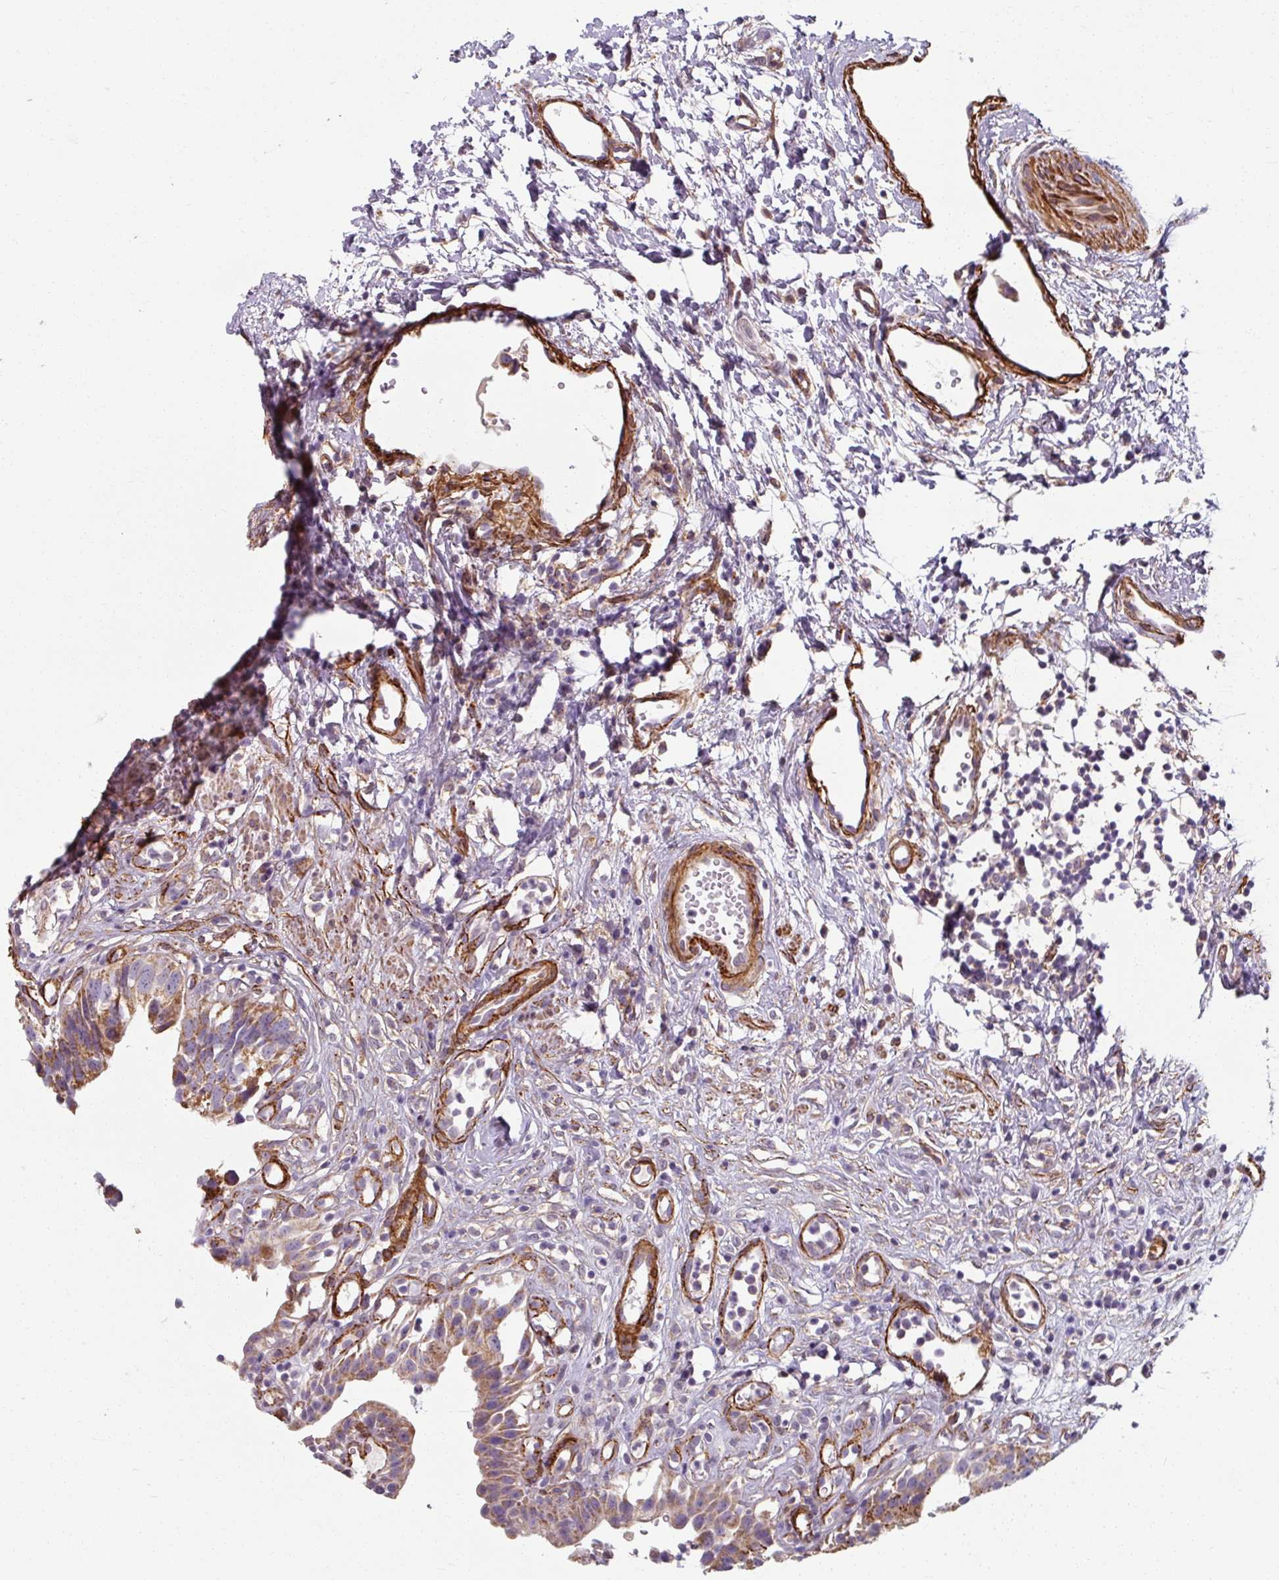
{"staining": {"intensity": "moderate", "quantity": "25%-75%", "location": "cytoplasmic/membranous"}, "tissue": "urinary bladder", "cell_type": "Urothelial cells", "image_type": "normal", "snomed": [{"axis": "morphology", "description": "Normal tissue, NOS"}, {"axis": "topography", "description": "Urinary bladder"}], "caption": "The immunohistochemical stain shows moderate cytoplasmic/membranous staining in urothelial cells of unremarkable urinary bladder.", "gene": "MRPS5", "patient": {"sex": "male", "age": 51}}